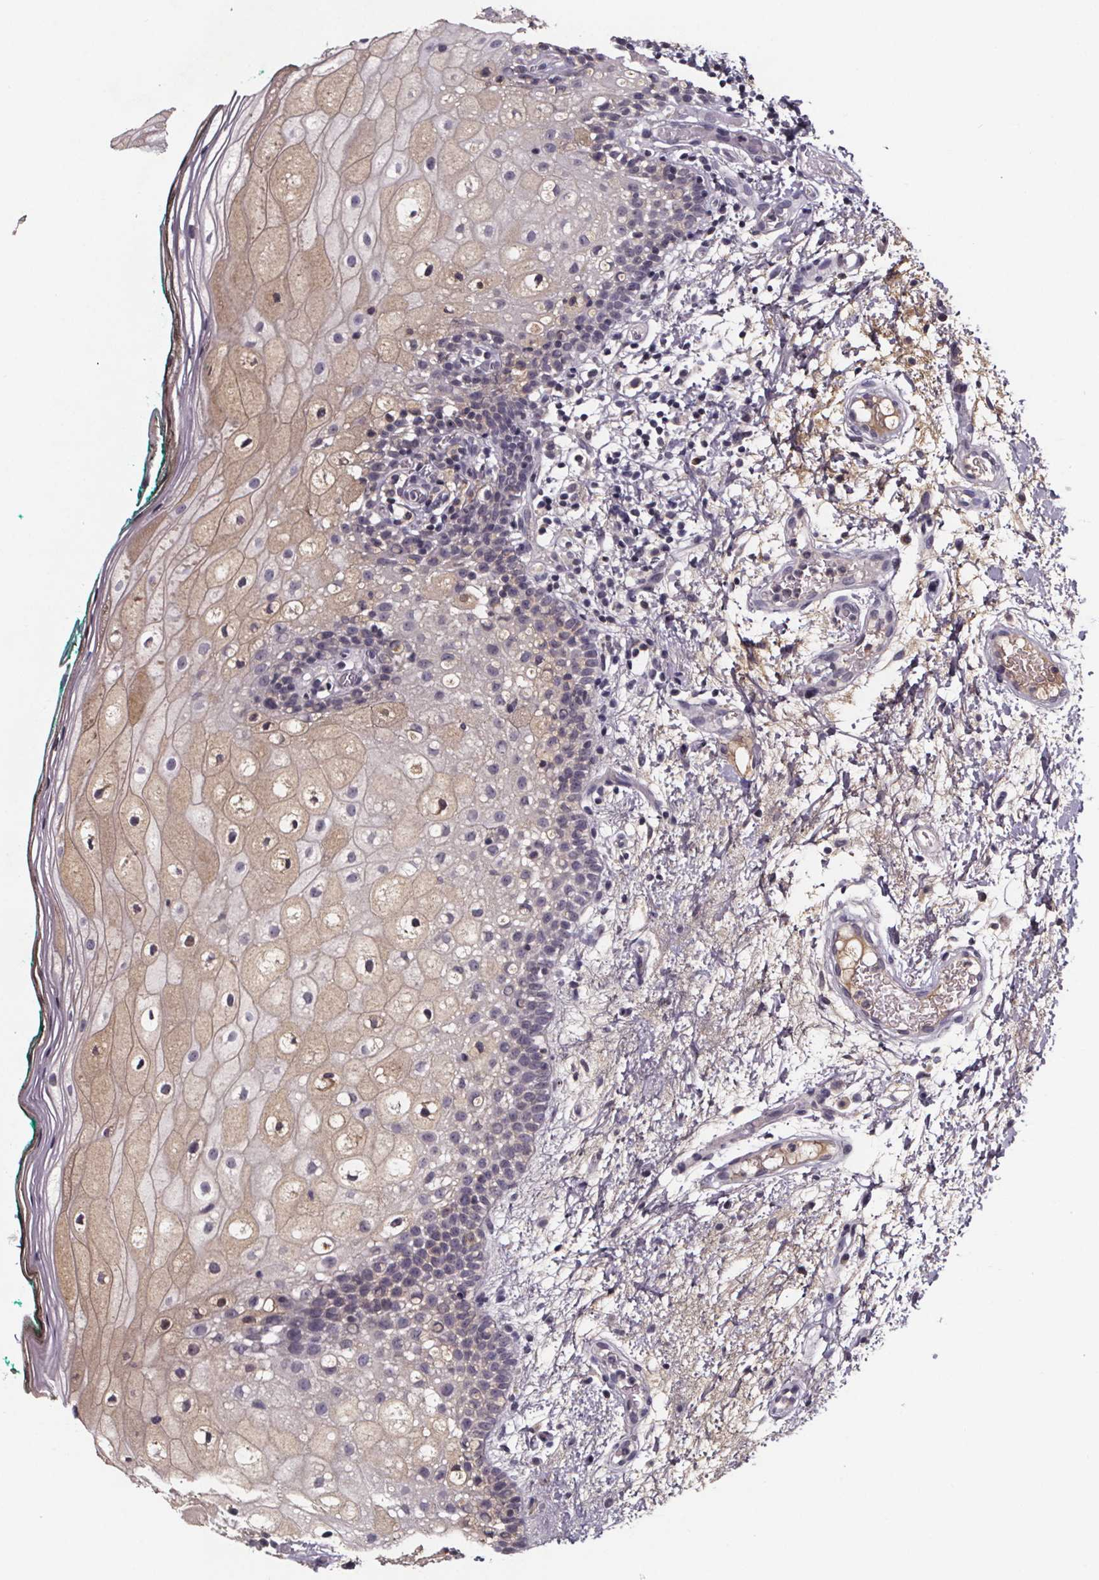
{"staining": {"intensity": "weak", "quantity": "<25%", "location": "cytoplasmic/membranous"}, "tissue": "oral mucosa", "cell_type": "Squamous epithelial cells", "image_type": "normal", "snomed": [{"axis": "morphology", "description": "Normal tissue, NOS"}, {"axis": "topography", "description": "Oral tissue"}], "caption": "Squamous epithelial cells are negative for brown protein staining in unremarkable oral mucosa.", "gene": "NPHP4", "patient": {"sex": "female", "age": 83}}